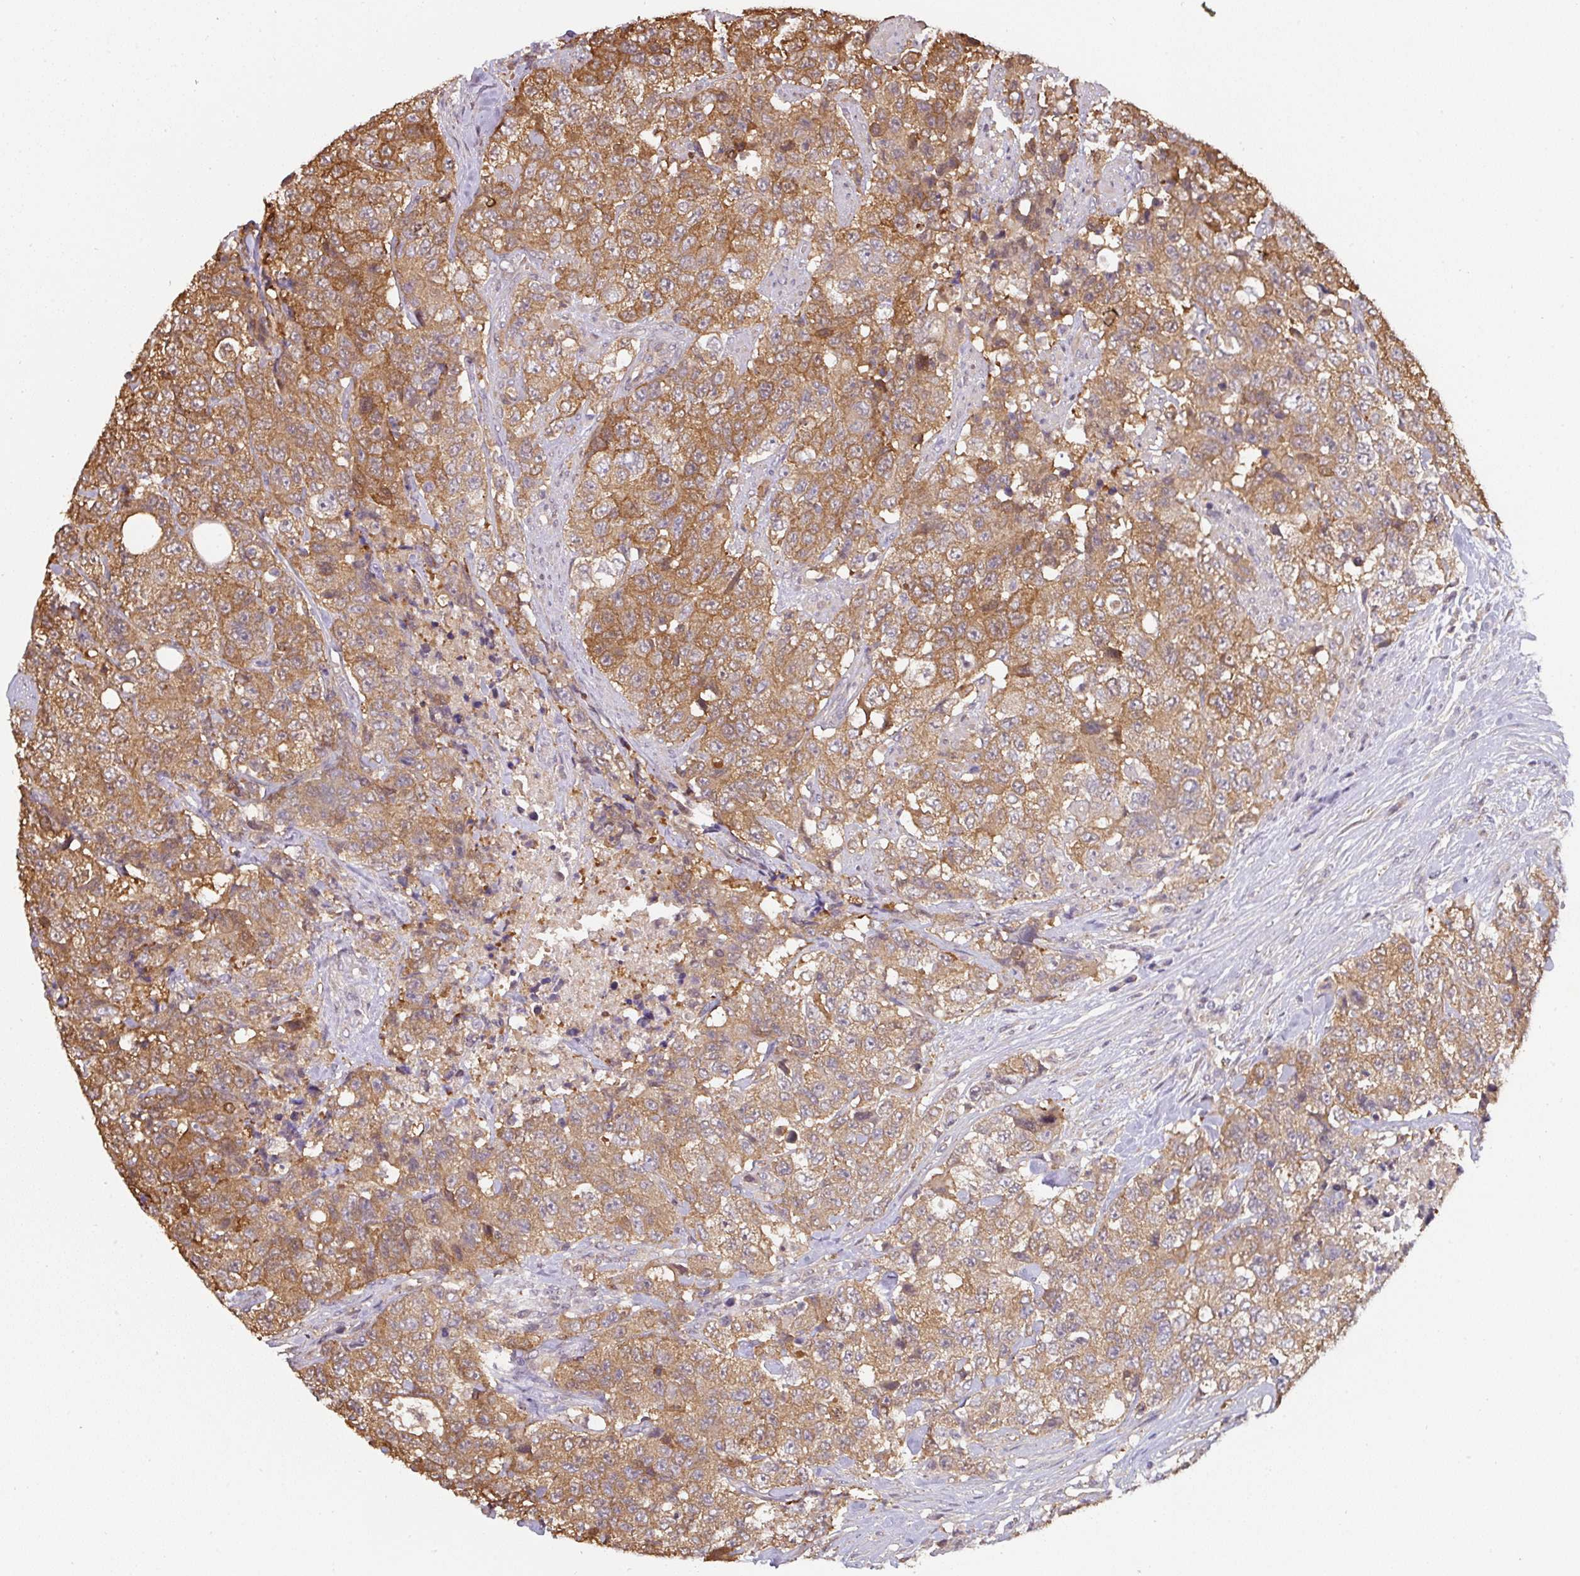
{"staining": {"intensity": "moderate", "quantity": ">75%", "location": "cytoplasmic/membranous"}, "tissue": "urothelial cancer", "cell_type": "Tumor cells", "image_type": "cancer", "snomed": [{"axis": "morphology", "description": "Urothelial carcinoma, High grade"}, {"axis": "topography", "description": "Urinary bladder"}], "caption": "Immunohistochemical staining of human urothelial cancer displays medium levels of moderate cytoplasmic/membranous positivity in about >75% of tumor cells. (brown staining indicates protein expression, while blue staining denotes nuclei).", "gene": "ST13", "patient": {"sex": "female", "age": 78}}